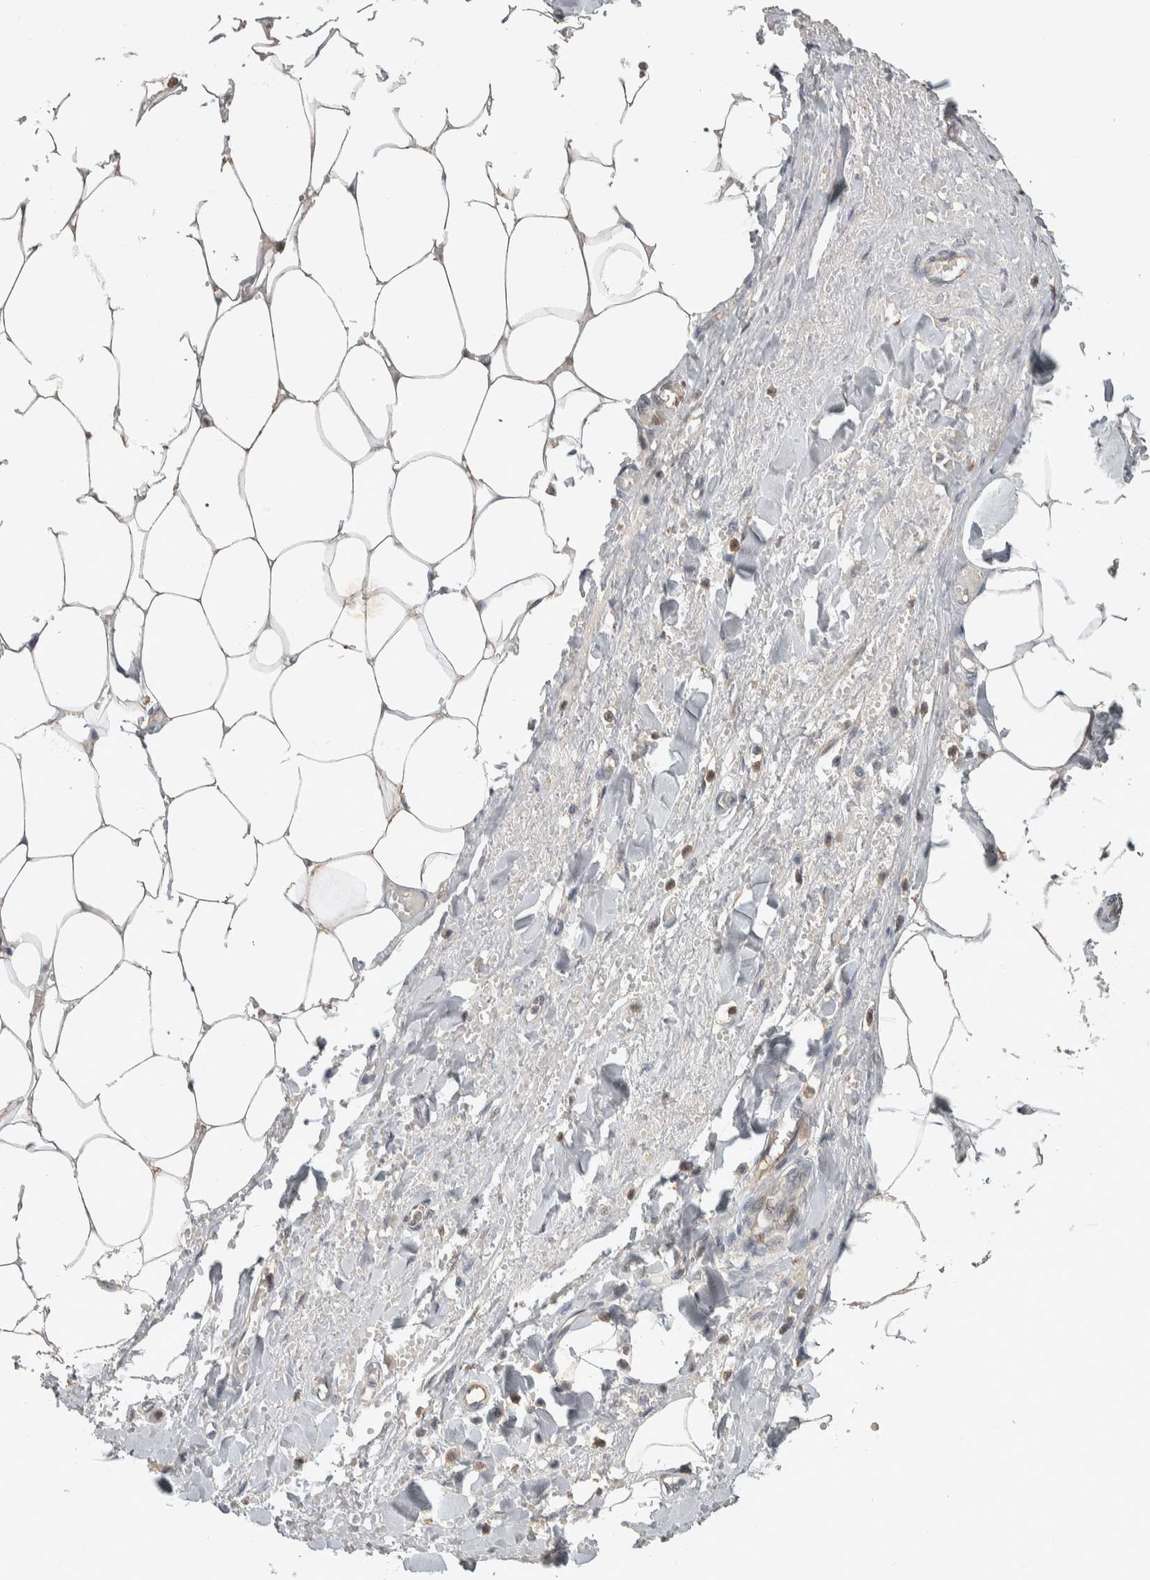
{"staining": {"intensity": "weak", "quantity": "<25%", "location": "cytoplasmic/membranous"}, "tissue": "adipose tissue", "cell_type": "Adipocytes", "image_type": "normal", "snomed": [{"axis": "morphology", "description": "Normal tissue, NOS"}, {"axis": "topography", "description": "Soft tissue"}, {"axis": "topography", "description": "Vascular tissue"}], "caption": "DAB (3,3'-diaminobenzidine) immunohistochemical staining of unremarkable human adipose tissue displays no significant positivity in adipocytes. (Immunohistochemistry, brightfield microscopy, high magnification).", "gene": "EIF3H", "patient": {"sex": "female", "age": 35}}